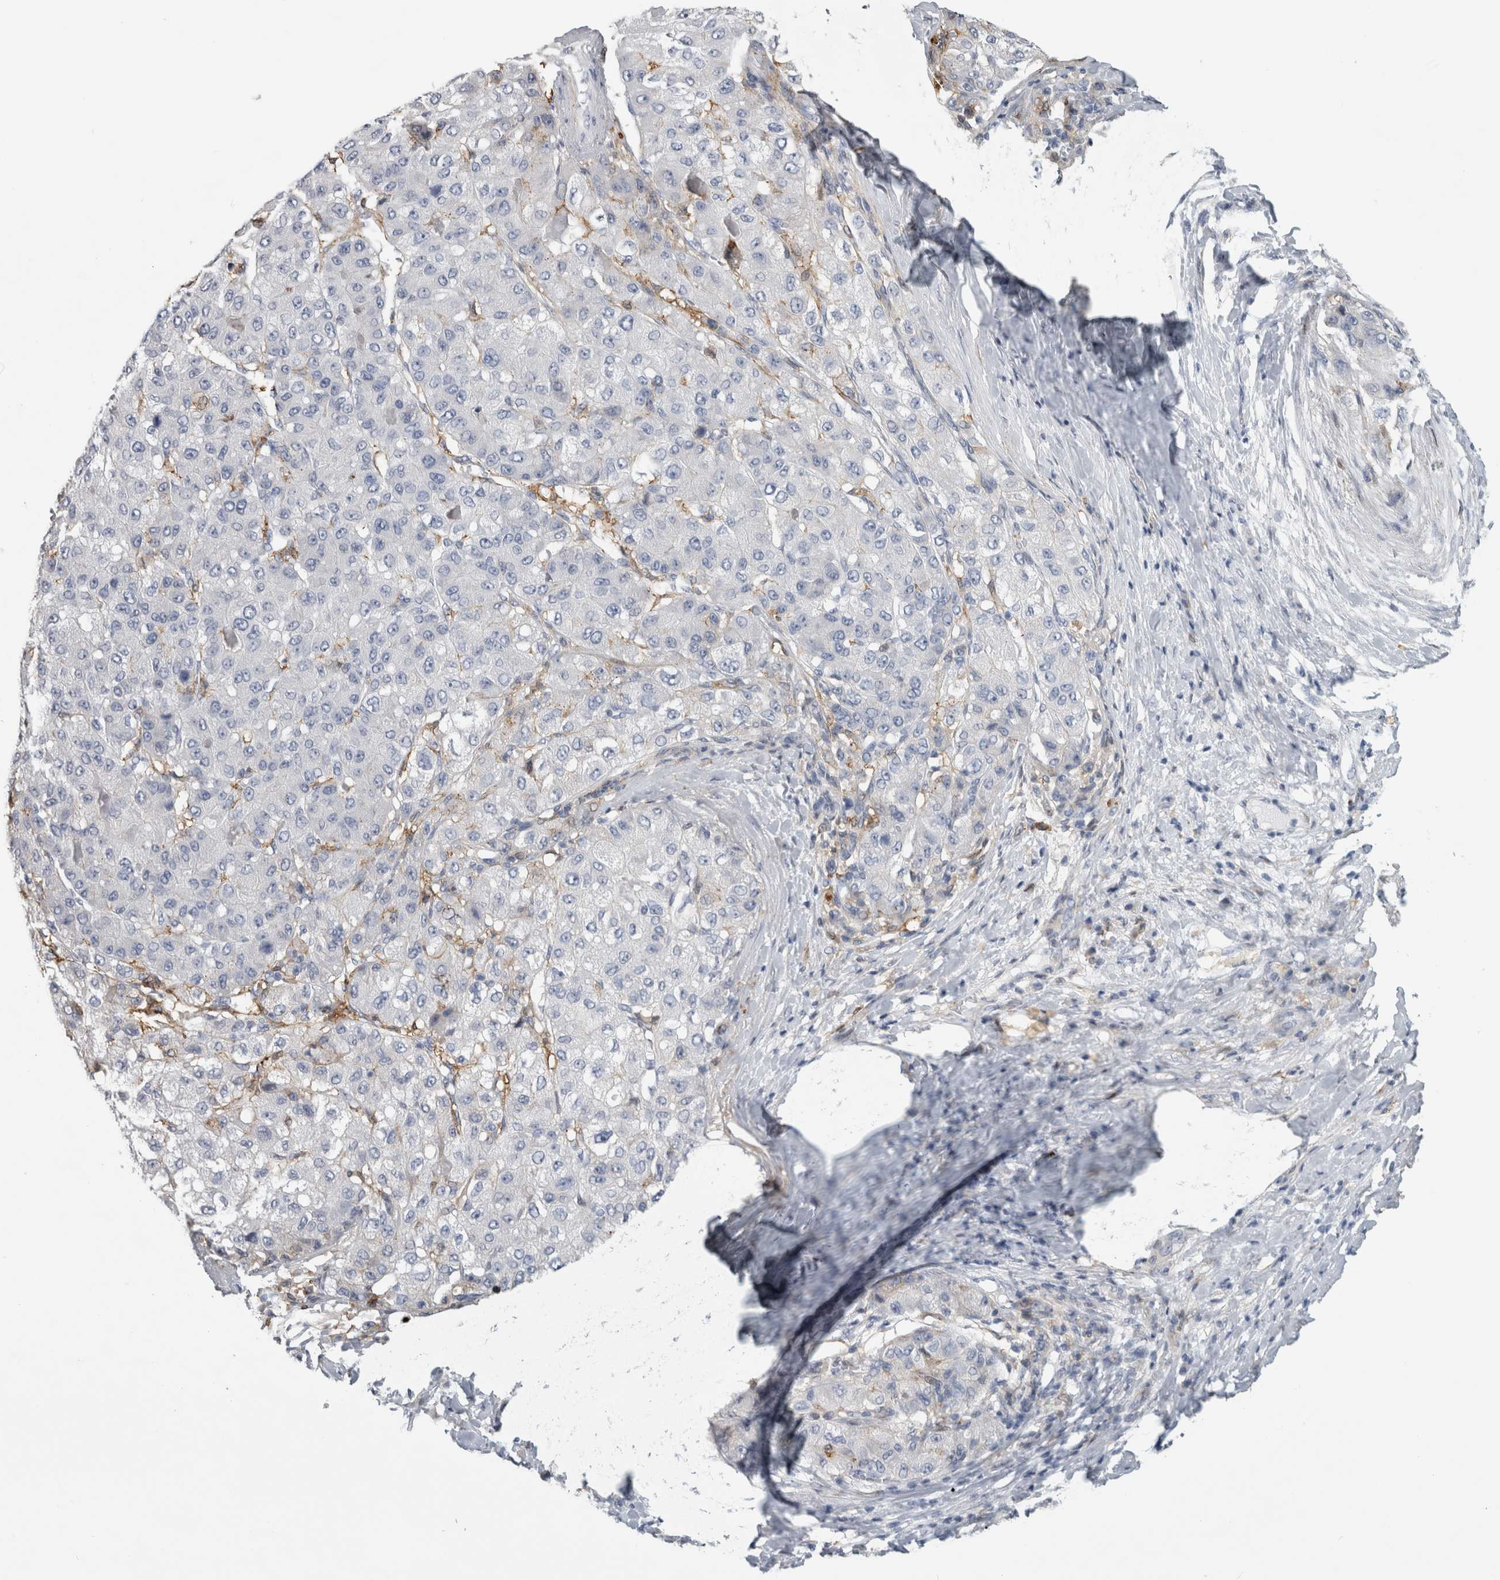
{"staining": {"intensity": "negative", "quantity": "none", "location": "none"}, "tissue": "liver cancer", "cell_type": "Tumor cells", "image_type": "cancer", "snomed": [{"axis": "morphology", "description": "Carcinoma, Hepatocellular, NOS"}, {"axis": "topography", "description": "Liver"}], "caption": "Immunohistochemistry (IHC) photomicrograph of liver hepatocellular carcinoma stained for a protein (brown), which reveals no staining in tumor cells.", "gene": "DNAJC24", "patient": {"sex": "male", "age": 80}}